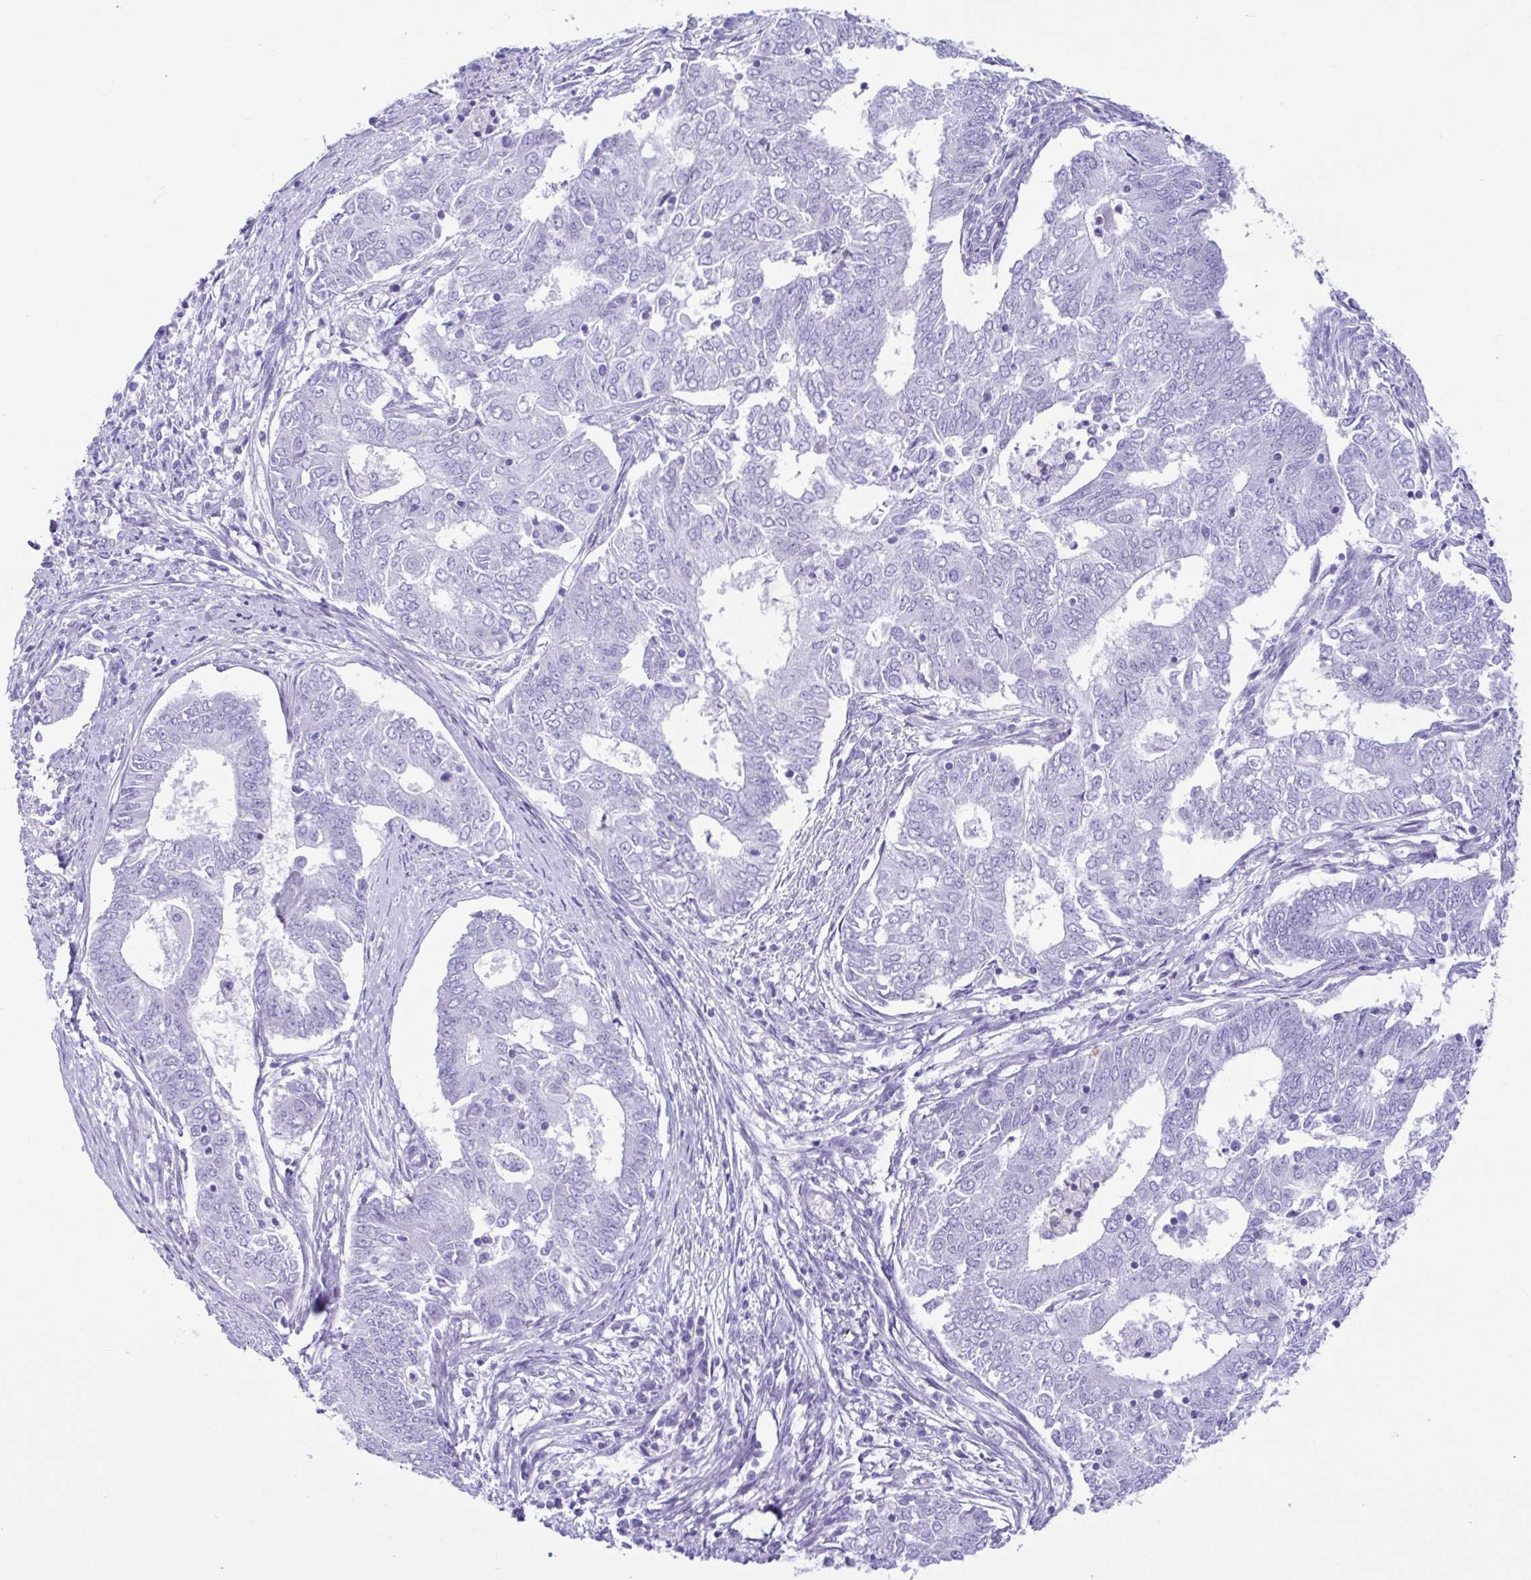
{"staining": {"intensity": "negative", "quantity": "none", "location": "none"}, "tissue": "endometrial cancer", "cell_type": "Tumor cells", "image_type": "cancer", "snomed": [{"axis": "morphology", "description": "Adenocarcinoma, NOS"}, {"axis": "topography", "description": "Endometrium"}], "caption": "Endometrial adenocarcinoma was stained to show a protein in brown. There is no significant staining in tumor cells. (Stains: DAB (3,3'-diaminobenzidine) immunohistochemistry with hematoxylin counter stain, Microscopy: brightfield microscopy at high magnification).", "gene": "ACTRT3", "patient": {"sex": "female", "age": 62}}